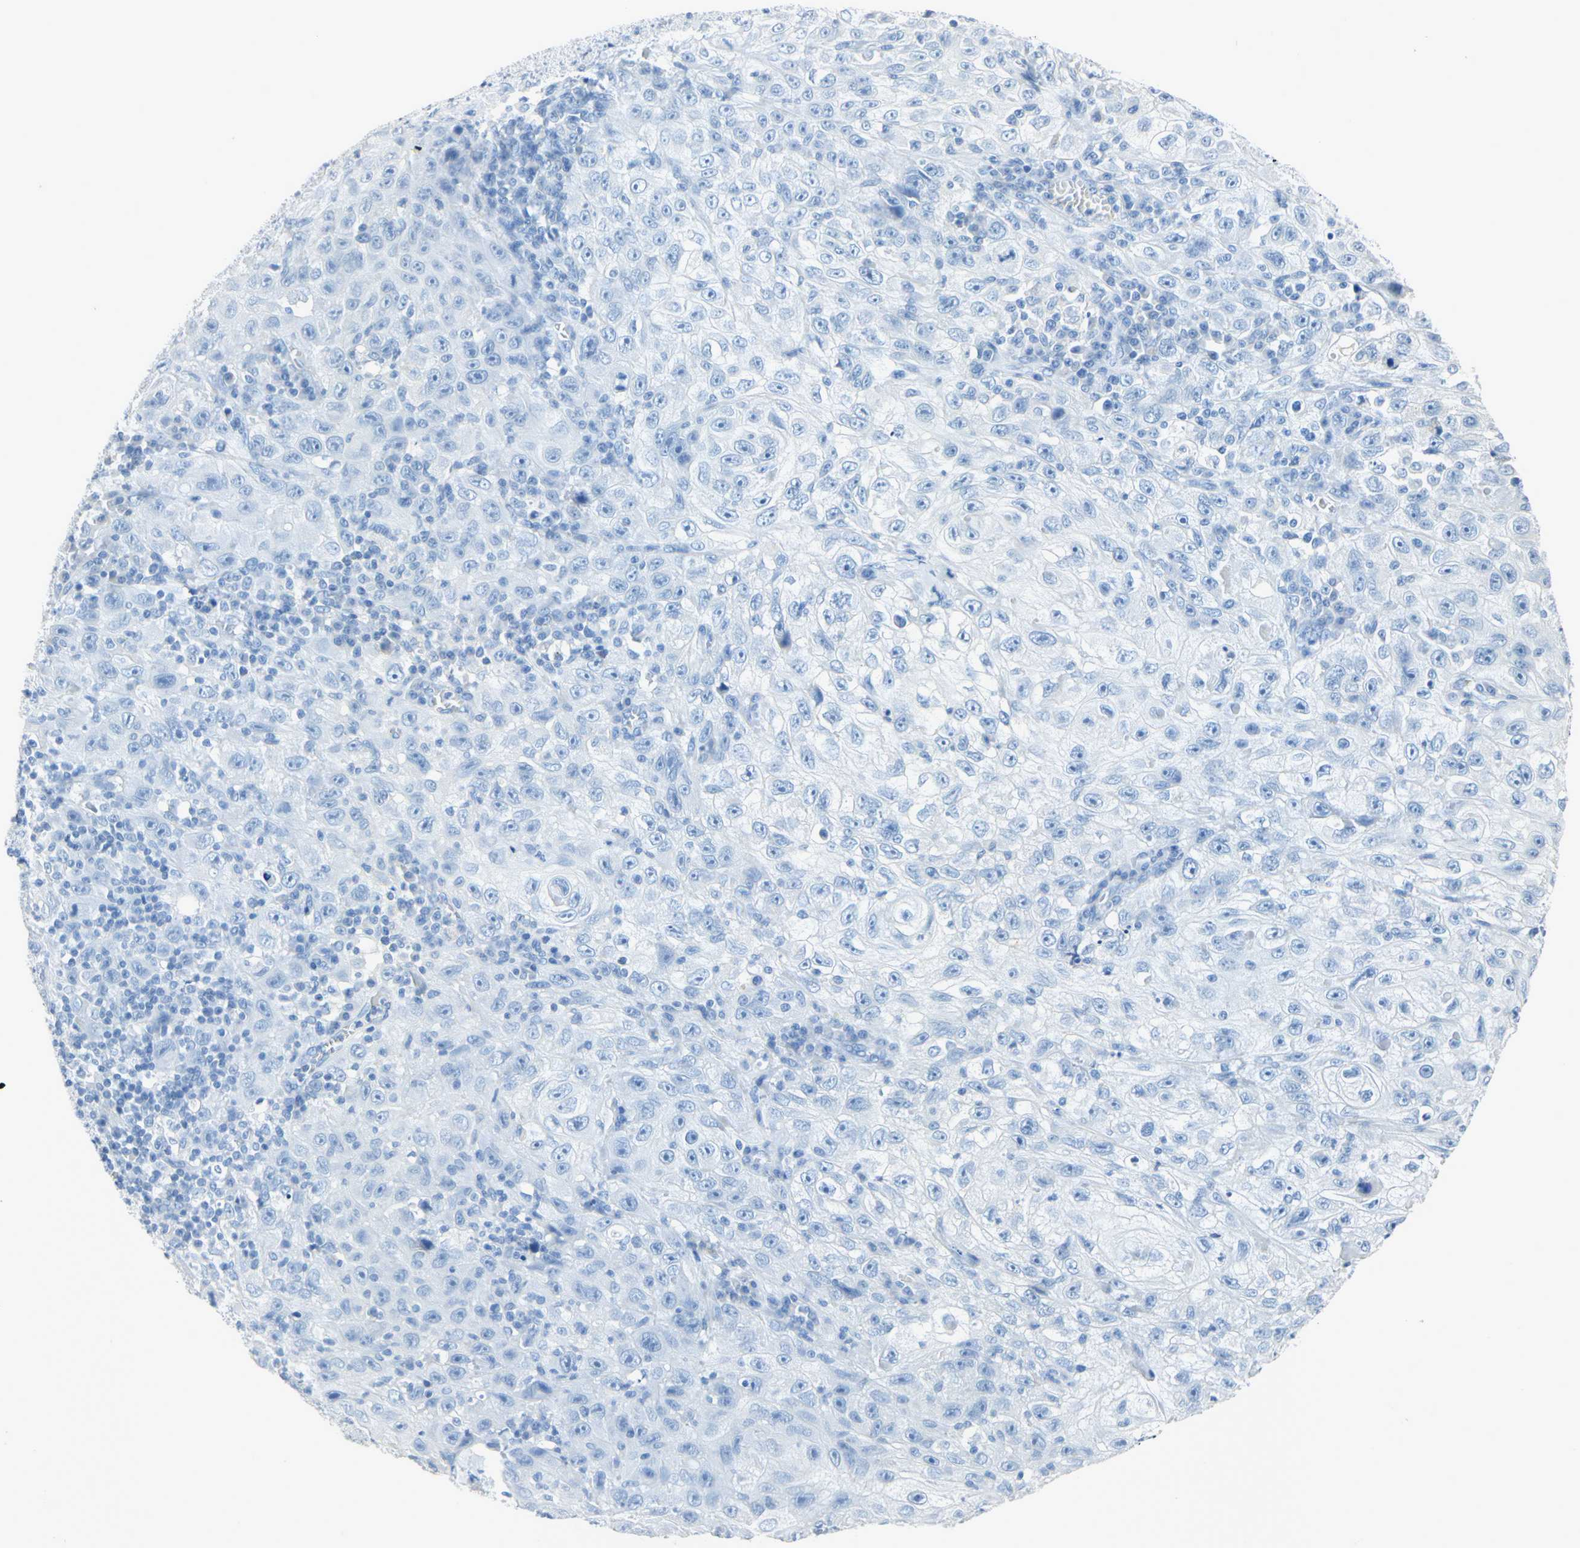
{"staining": {"intensity": "negative", "quantity": "none", "location": "none"}, "tissue": "skin cancer", "cell_type": "Tumor cells", "image_type": "cancer", "snomed": [{"axis": "morphology", "description": "Squamous cell carcinoma, NOS"}, {"axis": "topography", "description": "Skin"}], "caption": "High power microscopy image of an immunohistochemistry (IHC) photomicrograph of skin cancer, revealing no significant positivity in tumor cells. (Stains: DAB (3,3'-diaminobenzidine) immunohistochemistry (IHC) with hematoxylin counter stain, Microscopy: brightfield microscopy at high magnification).", "gene": "CA3", "patient": {"sex": "male", "age": 75}}